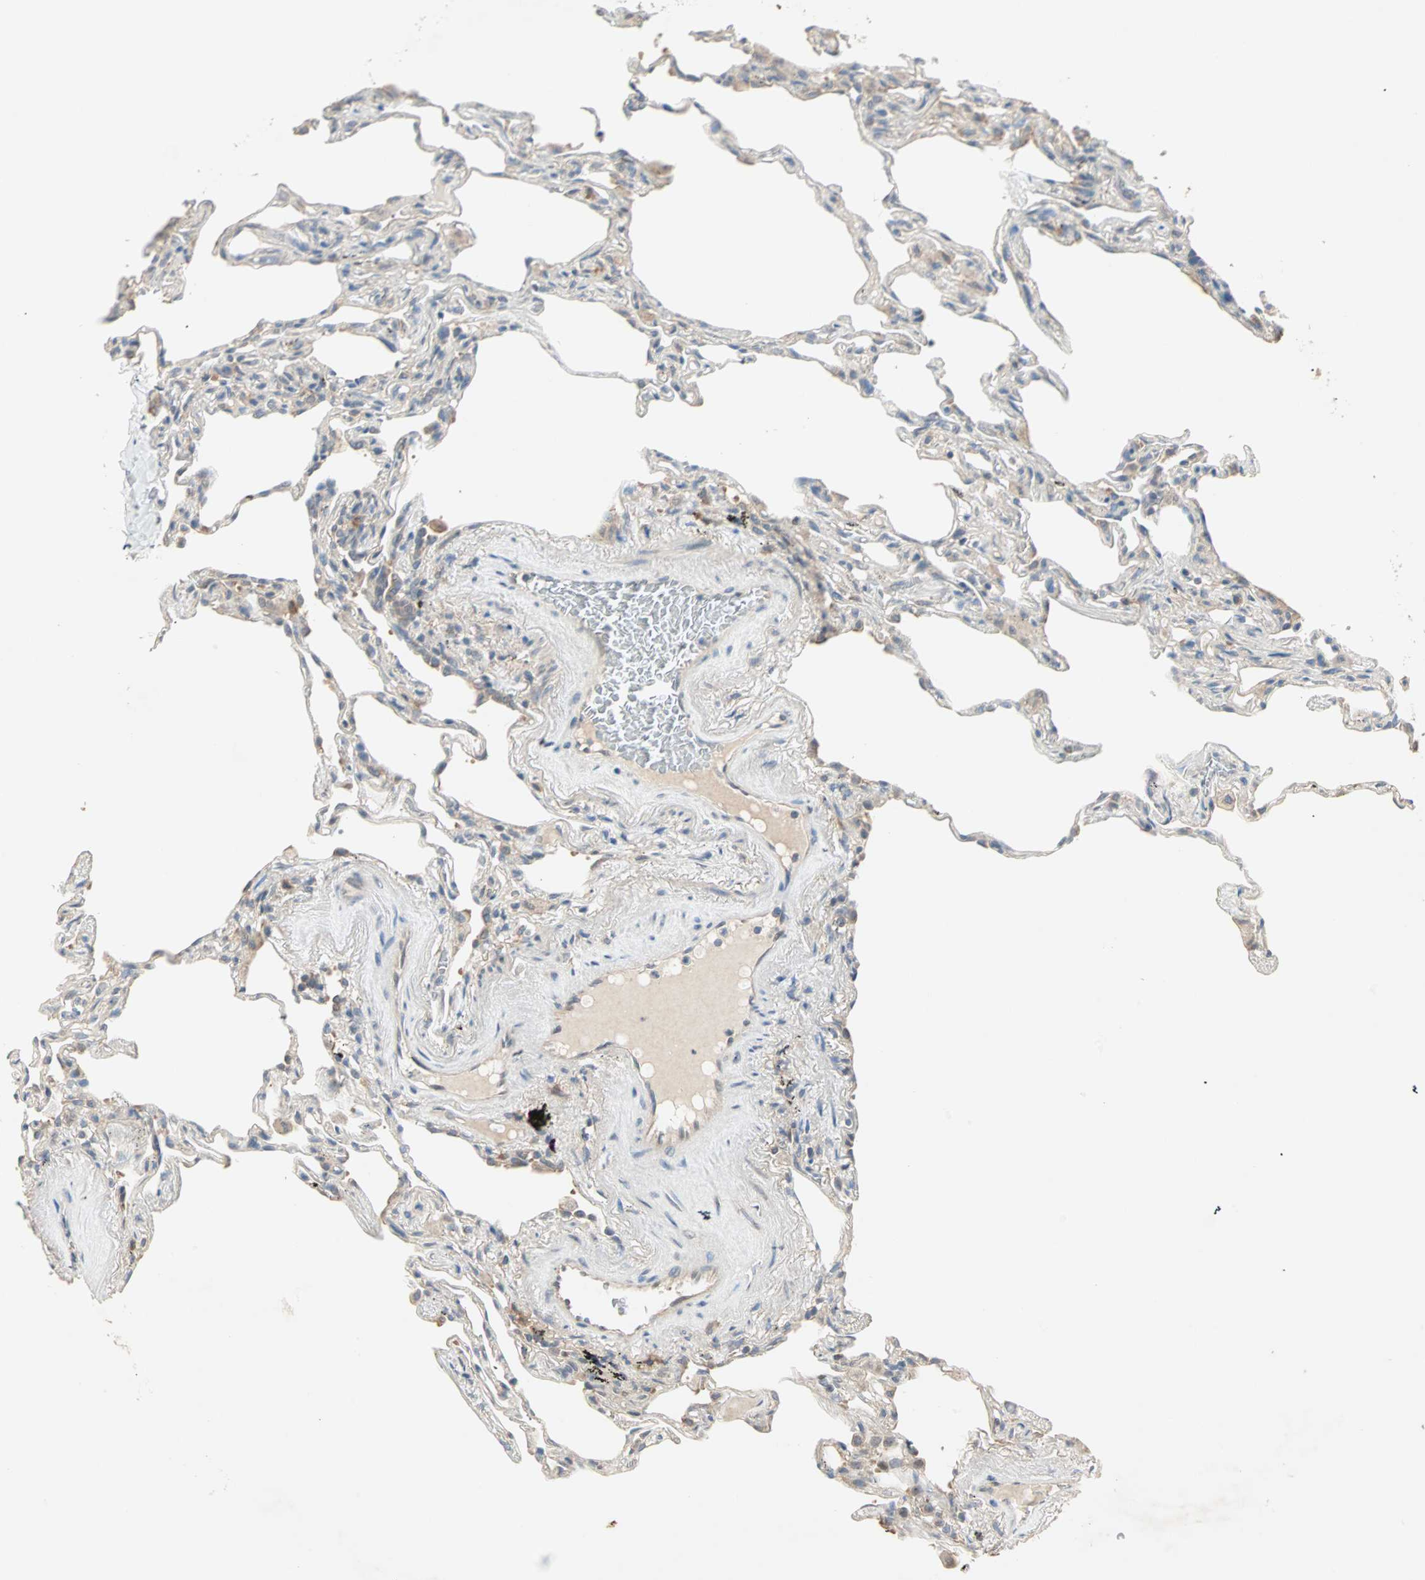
{"staining": {"intensity": "weak", "quantity": "25%-75%", "location": "cytoplasmic/membranous"}, "tissue": "lung", "cell_type": "Alveolar cells", "image_type": "normal", "snomed": [{"axis": "morphology", "description": "Normal tissue, NOS"}, {"axis": "morphology", "description": "Inflammation, NOS"}, {"axis": "topography", "description": "Lung"}], "caption": "Immunohistochemical staining of unremarkable human lung exhibits weak cytoplasmic/membranous protein expression in approximately 25%-75% of alveolar cells. The staining is performed using DAB (3,3'-diaminobenzidine) brown chromogen to label protein expression. The nuclei are counter-stained blue using hematoxylin.", "gene": "TTF2", "patient": {"sex": "male", "age": 69}}